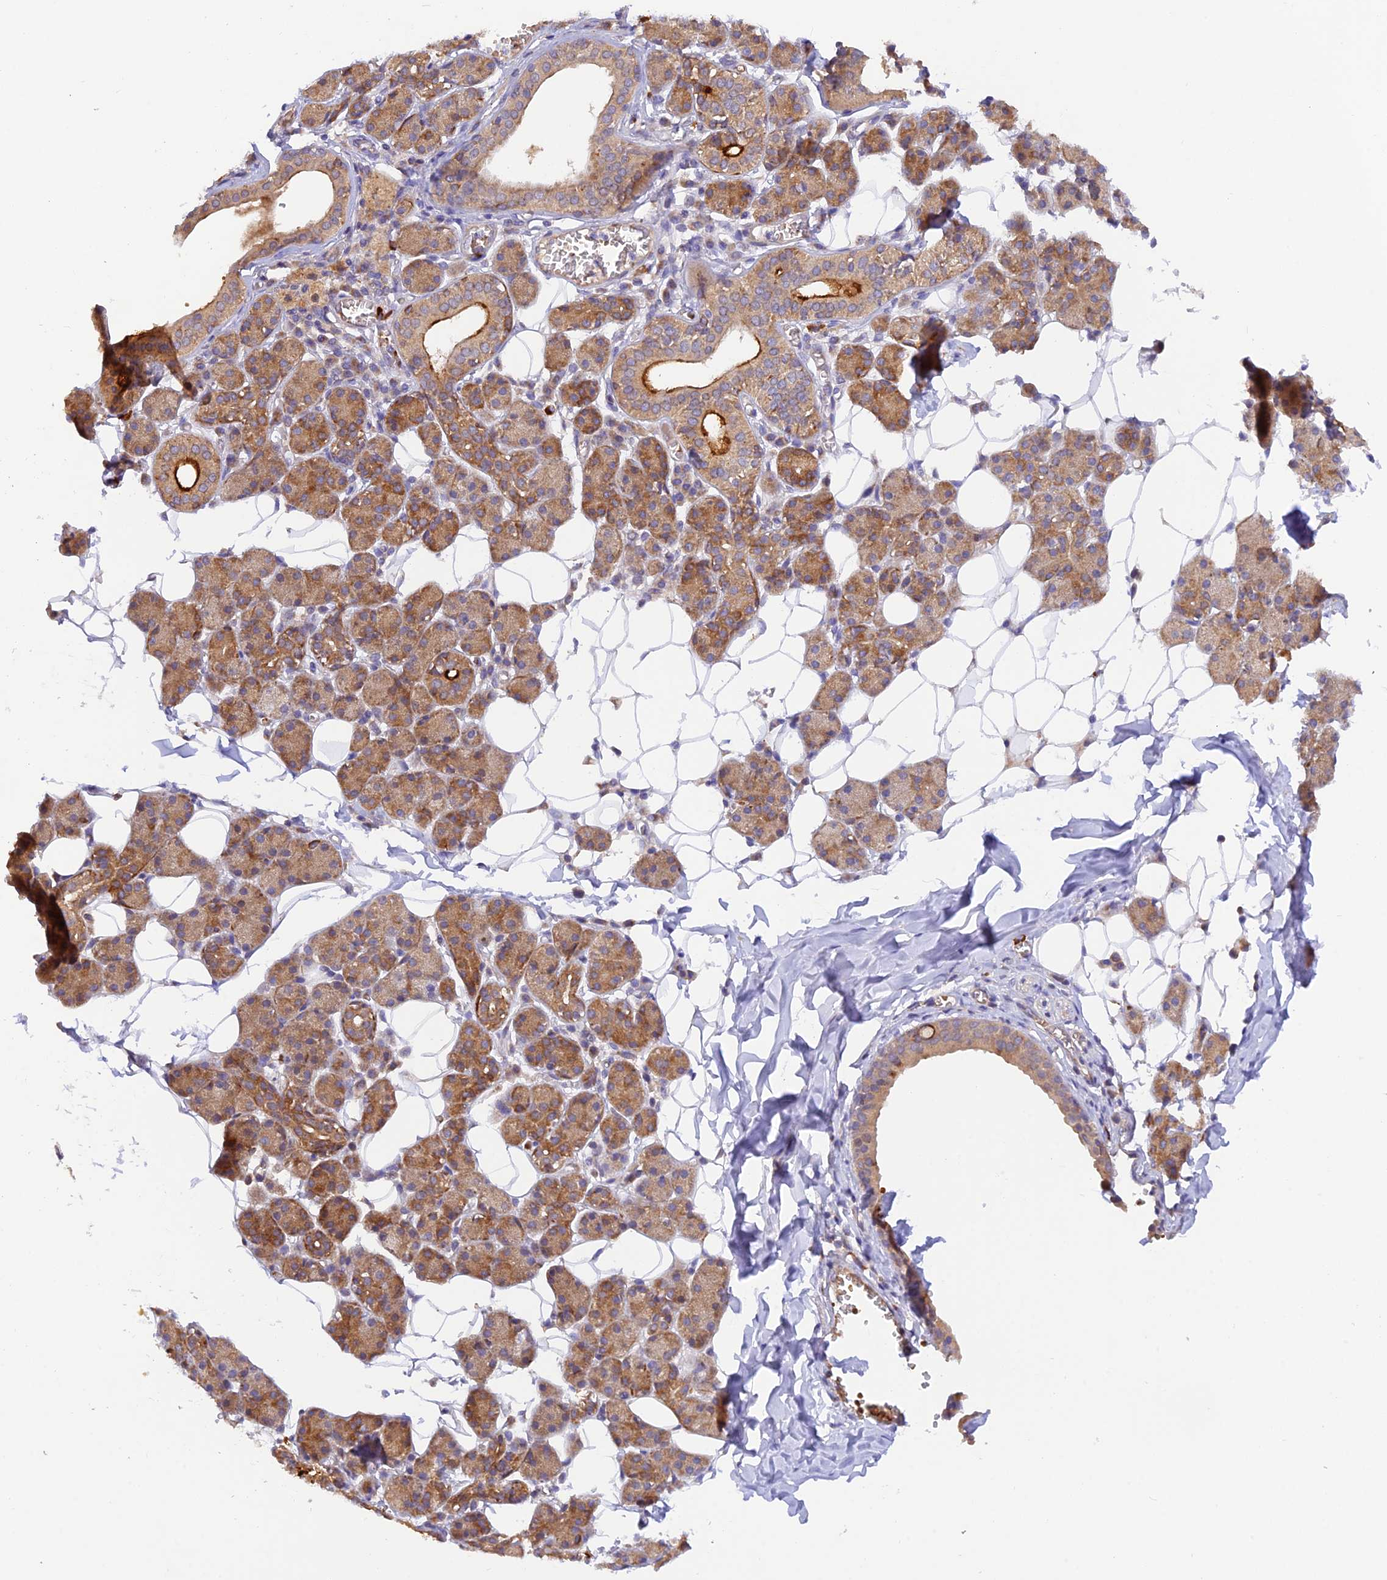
{"staining": {"intensity": "moderate", "quantity": ">75%", "location": "cytoplasmic/membranous"}, "tissue": "salivary gland", "cell_type": "Glandular cells", "image_type": "normal", "snomed": [{"axis": "morphology", "description": "Normal tissue, NOS"}, {"axis": "topography", "description": "Salivary gland"}], "caption": "An image of salivary gland stained for a protein displays moderate cytoplasmic/membranous brown staining in glandular cells. The protein is stained brown, and the nuclei are stained in blue (DAB (3,3'-diaminobenzidine) IHC with brightfield microscopy, high magnification).", "gene": "WDFY4", "patient": {"sex": "female", "age": 33}}